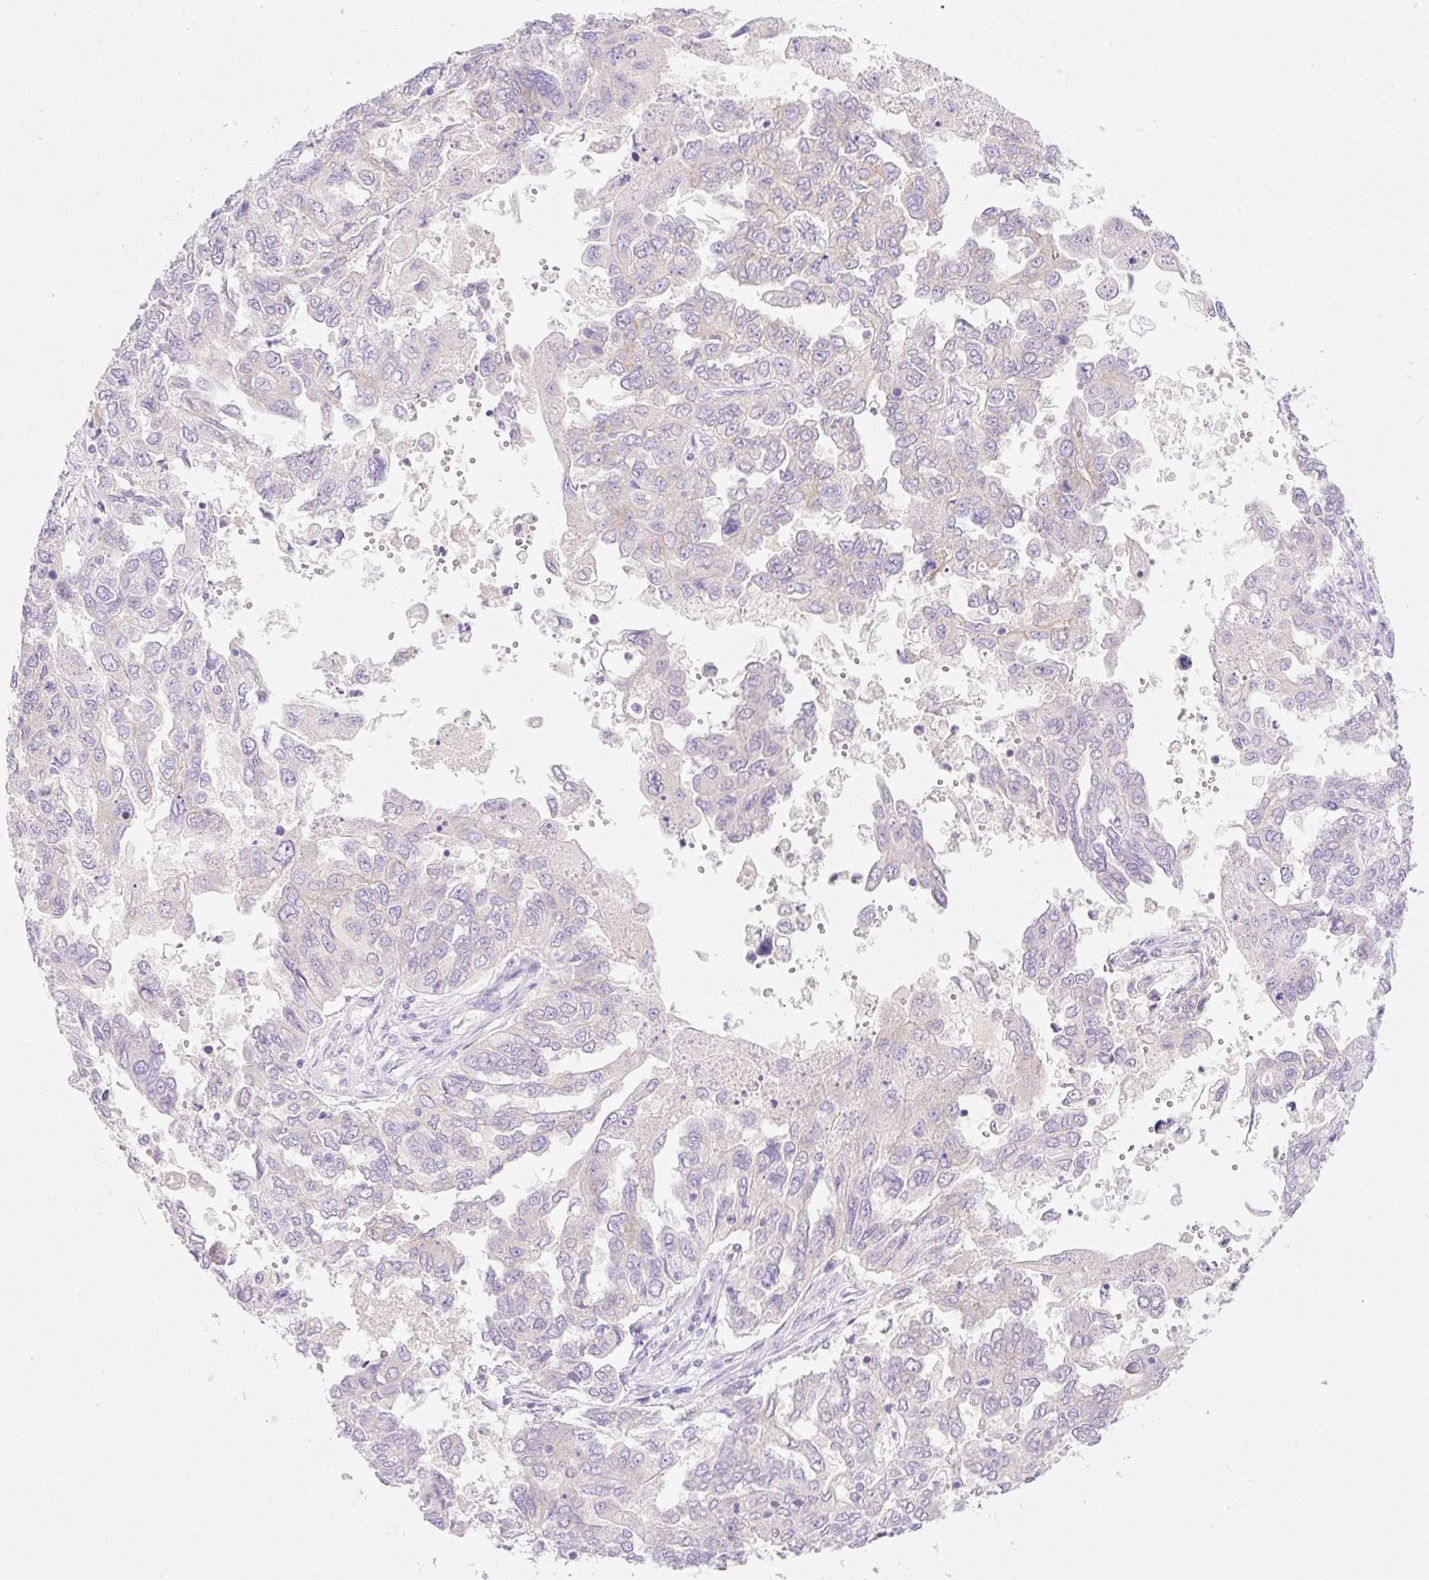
{"staining": {"intensity": "negative", "quantity": "none", "location": "none"}, "tissue": "ovarian cancer", "cell_type": "Tumor cells", "image_type": "cancer", "snomed": [{"axis": "morphology", "description": "Cystadenocarcinoma, serous, NOS"}, {"axis": "topography", "description": "Ovary"}], "caption": "Immunohistochemistry photomicrograph of neoplastic tissue: ovarian cancer stained with DAB reveals no significant protein staining in tumor cells.", "gene": "PALM3", "patient": {"sex": "female", "age": 53}}